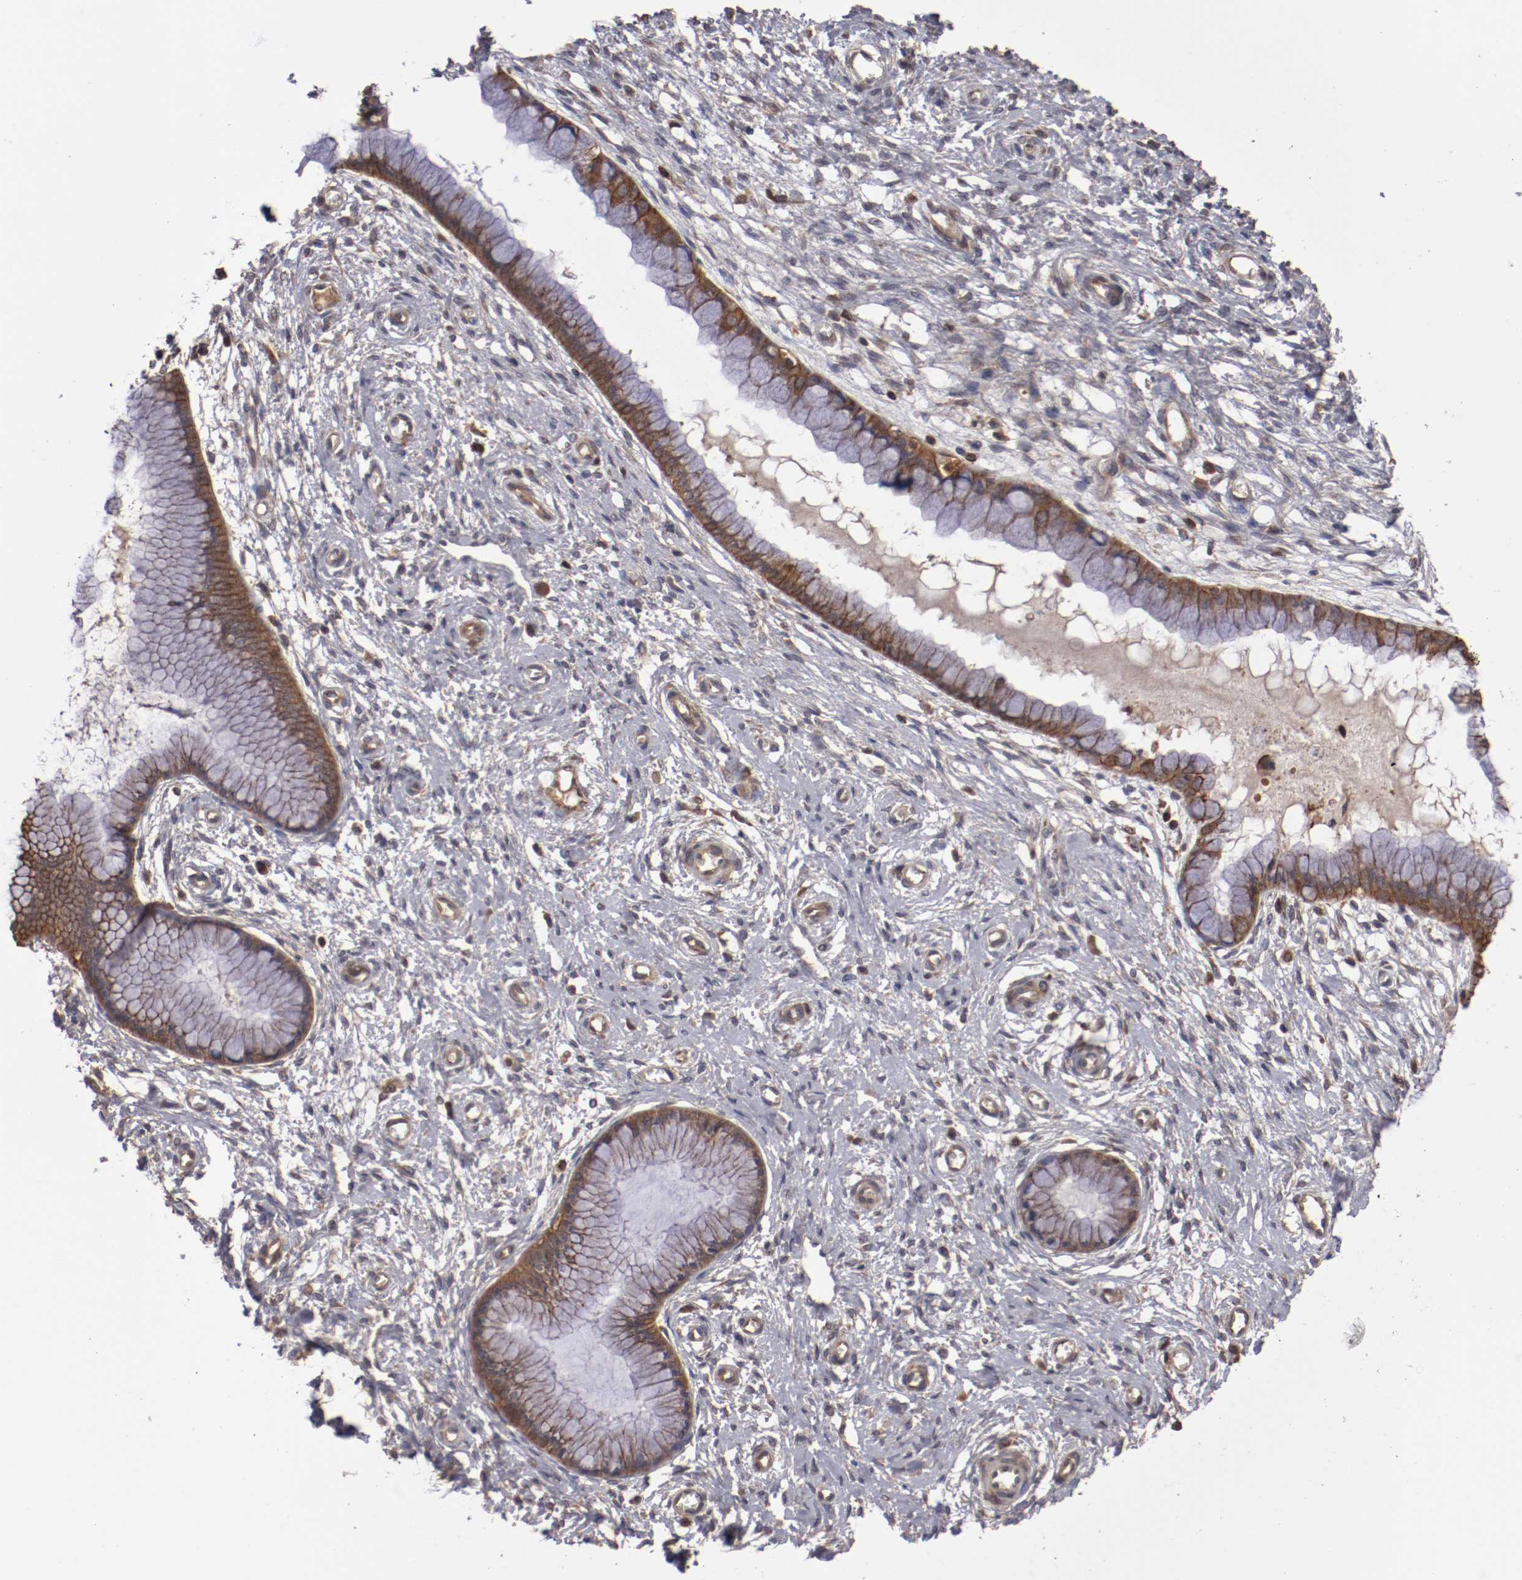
{"staining": {"intensity": "moderate", "quantity": ">75%", "location": "cytoplasmic/membranous"}, "tissue": "cervix", "cell_type": "Glandular cells", "image_type": "normal", "snomed": [{"axis": "morphology", "description": "Normal tissue, NOS"}, {"axis": "topography", "description": "Cervix"}], "caption": "IHC (DAB) staining of unremarkable cervix reveals moderate cytoplasmic/membranous protein staining in approximately >75% of glandular cells. The protein is stained brown, and the nuclei are stained in blue (DAB IHC with brightfield microscopy, high magnification).", "gene": "RPS6KA6", "patient": {"sex": "female", "age": 55}}